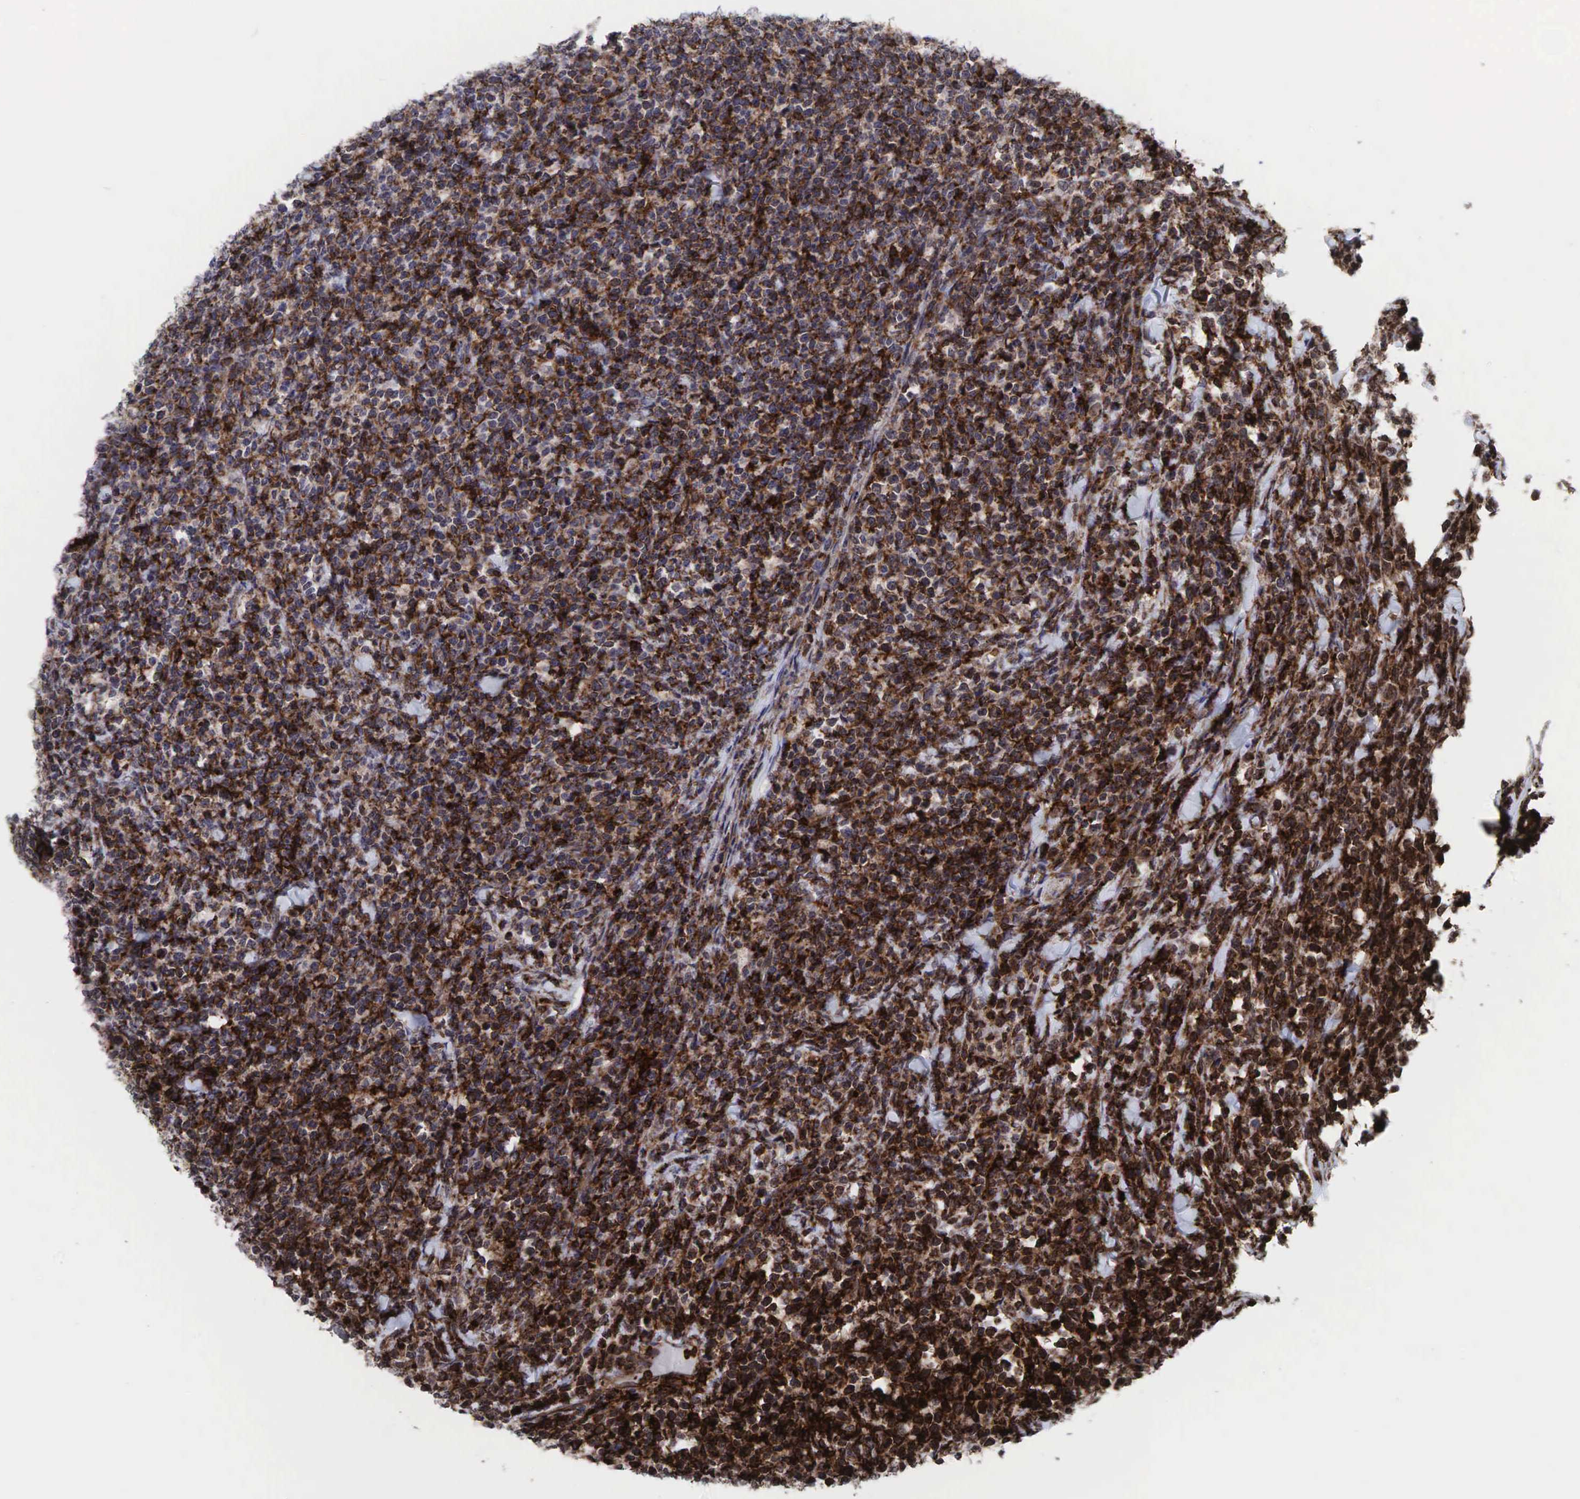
{"staining": {"intensity": "moderate", "quantity": "25%-75%", "location": "cytoplasmic/membranous"}, "tissue": "lymphoma", "cell_type": "Tumor cells", "image_type": "cancer", "snomed": [{"axis": "morphology", "description": "Malignant lymphoma, non-Hodgkin's type, High grade"}, {"axis": "topography", "description": "Small intestine"}, {"axis": "topography", "description": "Colon"}], "caption": "Immunohistochemistry (IHC) of malignant lymphoma, non-Hodgkin's type (high-grade) exhibits medium levels of moderate cytoplasmic/membranous expression in approximately 25%-75% of tumor cells.", "gene": "GPRASP1", "patient": {"sex": "male", "age": 8}}